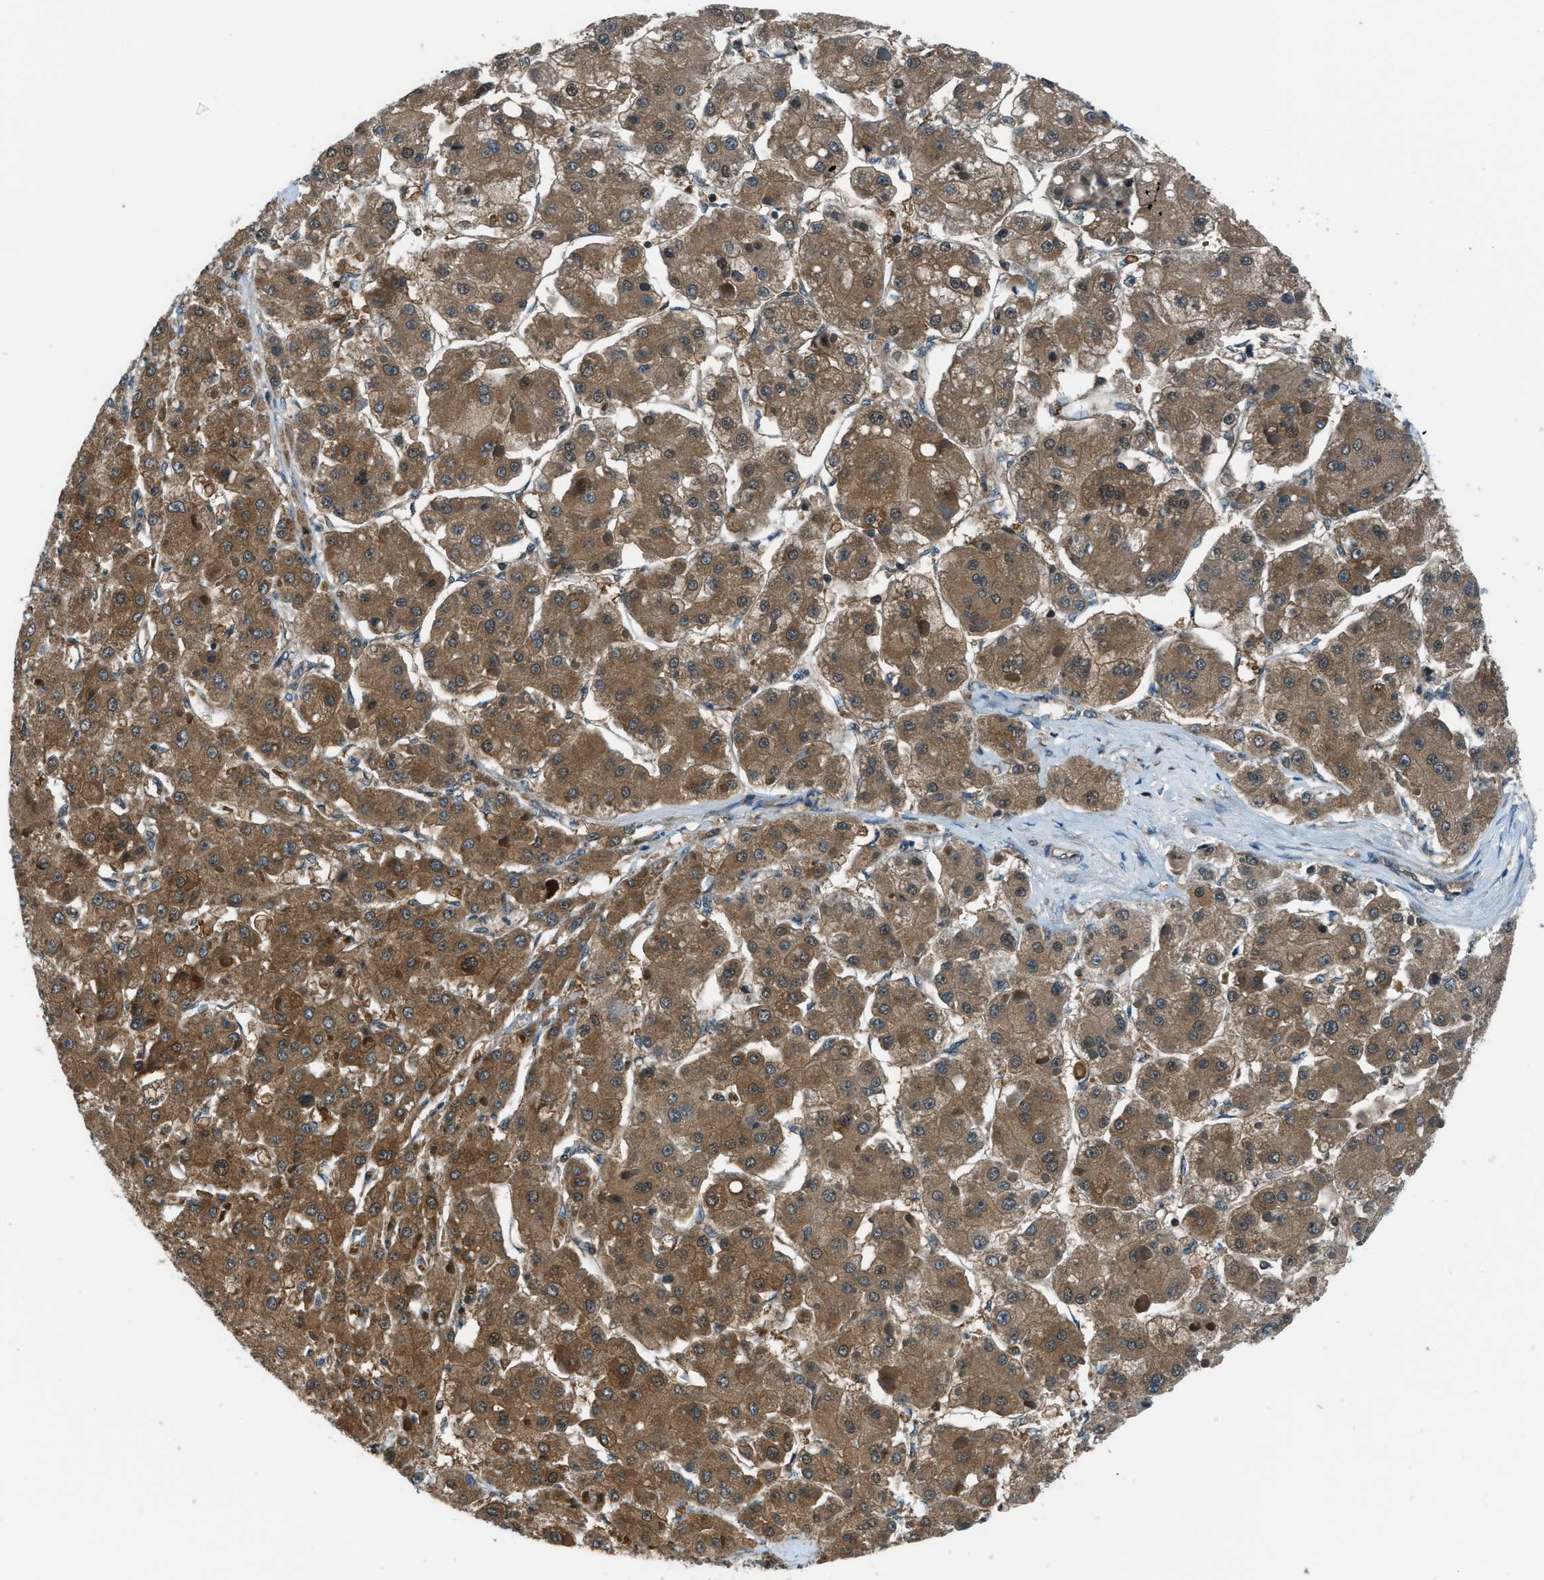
{"staining": {"intensity": "moderate", "quantity": ">75%", "location": "cytoplasmic/membranous"}, "tissue": "liver cancer", "cell_type": "Tumor cells", "image_type": "cancer", "snomed": [{"axis": "morphology", "description": "Carcinoma, Hepatocellular, NOS"}, {"axis": "topography", "description": "Liver"}], "caption": "Immunohistochemical staining of human liver hepatocellular carcinoma displays medium levels of moderate cytoplasmic/membranous protein positivity in approximately >75% of tumor cells.", "gene": "HEBP2", "patient": {"sex": "female", "age": 73}}